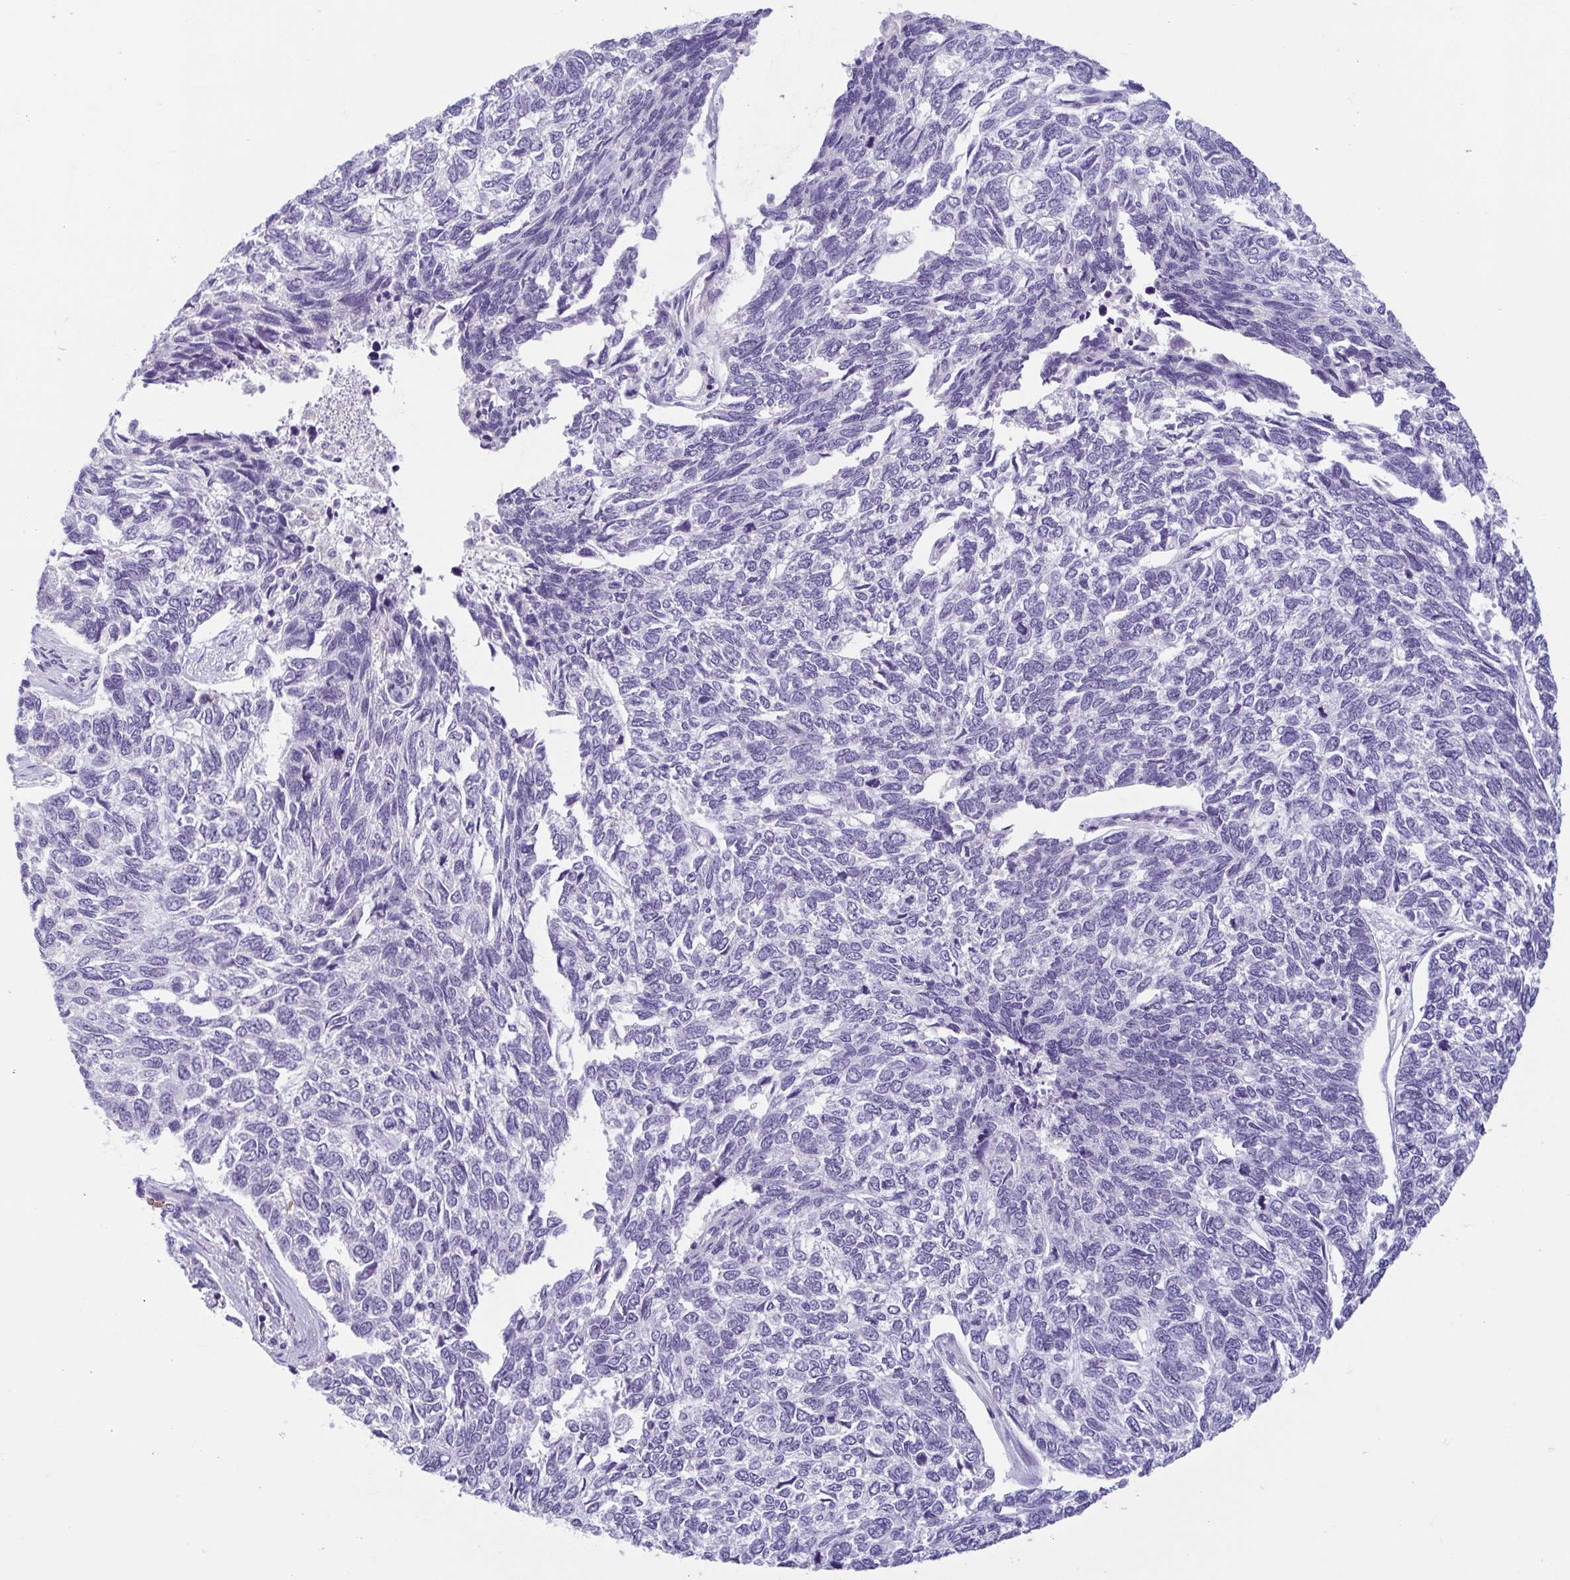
{"staining": {"intensity": "negative", "quantity": "none", "location": "none"}, "tissue": "skin cancer", "cell_type": "Tumor cells", "image_type": "cancer", "snomed": [{"axis": "morphology", "description": "Basal cell carcinoma"}, {"axis": "topography", "description": "Skin"}], "caption": "Tumor cells are negative for protein expression in human skin cancer (basal cell carcinoma).", "gene": "MORC4", "patient": {"sex": "female", "age": 65}}